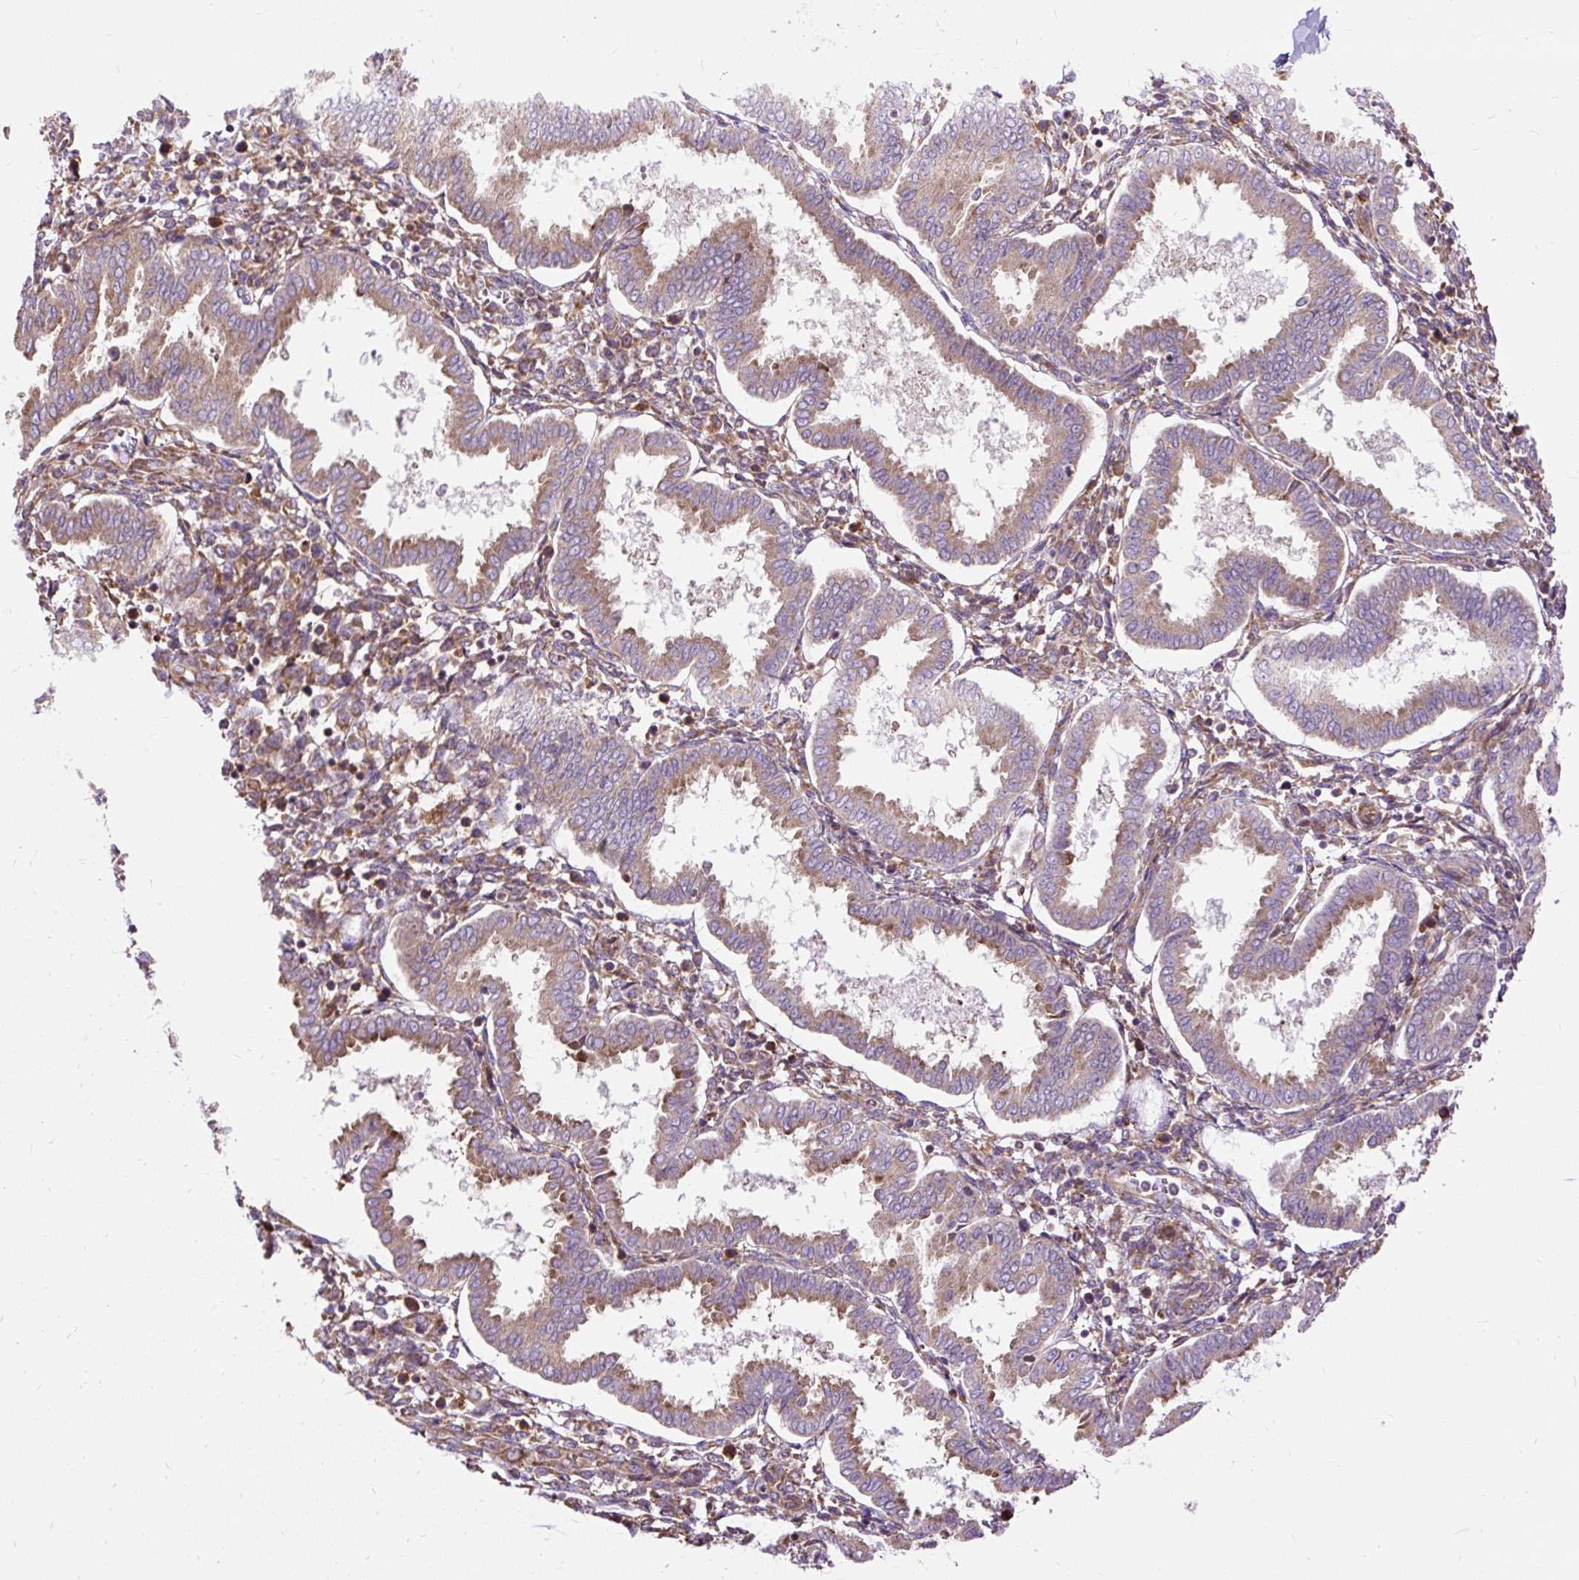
{"staining": {"intensity": "moderate", "quantity": "<25%", "location": "cytoplasmic/membranous"}, "tissue": "endometrium", "cell_type": "Cells in endometrial stroma", "image_type": "normal", "snomed": [{"axis": "morphology", "description": "Normal tissue, NOS"}, {"axis": "topography", "description": "Endometrium"}], "caption": "Immunohistochemistry (IHC) of normal endometrium shows low levels of moderate cytoplasmic/membranous expression in about <25% of cells in endometrial stroma.", "gene": "RPS5", "patient": {"sex": "female", "age": 24}}